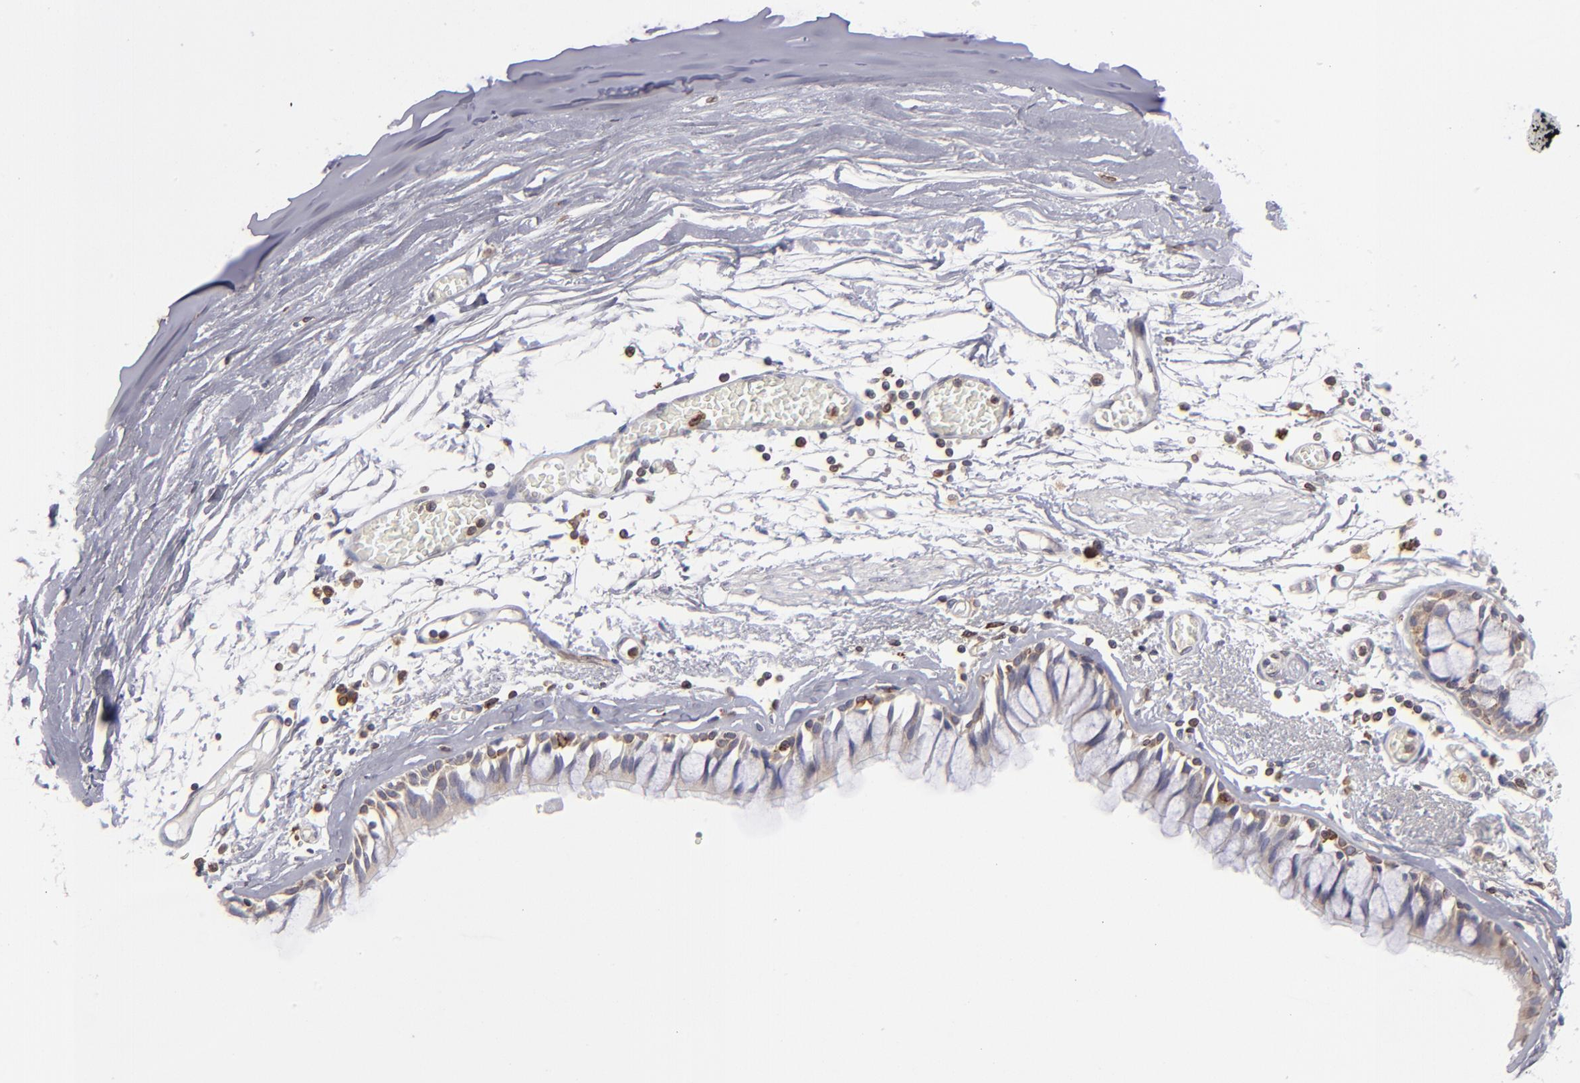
{"staining": {"intensity": "weak", "quantity": ">75%", "location": "cytoplasmic/membranous"}, "tissue": "bronchus", "cell_type": "Respiratory epithelial cells", "image_type": "normal", "snomed": [{"axis": "morphology", "description": "Normal tissue, NOS"}, {"axis": "topography", "description": "Bronchus"}, {"axis": "topography", "description": "Lung"}], "caption": "High-magnification brightfield microscopy of unremarkable bronchus stained with DAB (3,3'-diaminobenzidine) (brown) and counterstained with hematoxylin (blue). respiratory epithelial cells exhibit weak cytoplasmic/membranous staining is identified in about>75% of cells. (DAB IHC with brightfield microscopy, high magnification).", "gene": "TMX1", "patient": {"sex": "female", "age": 56}}